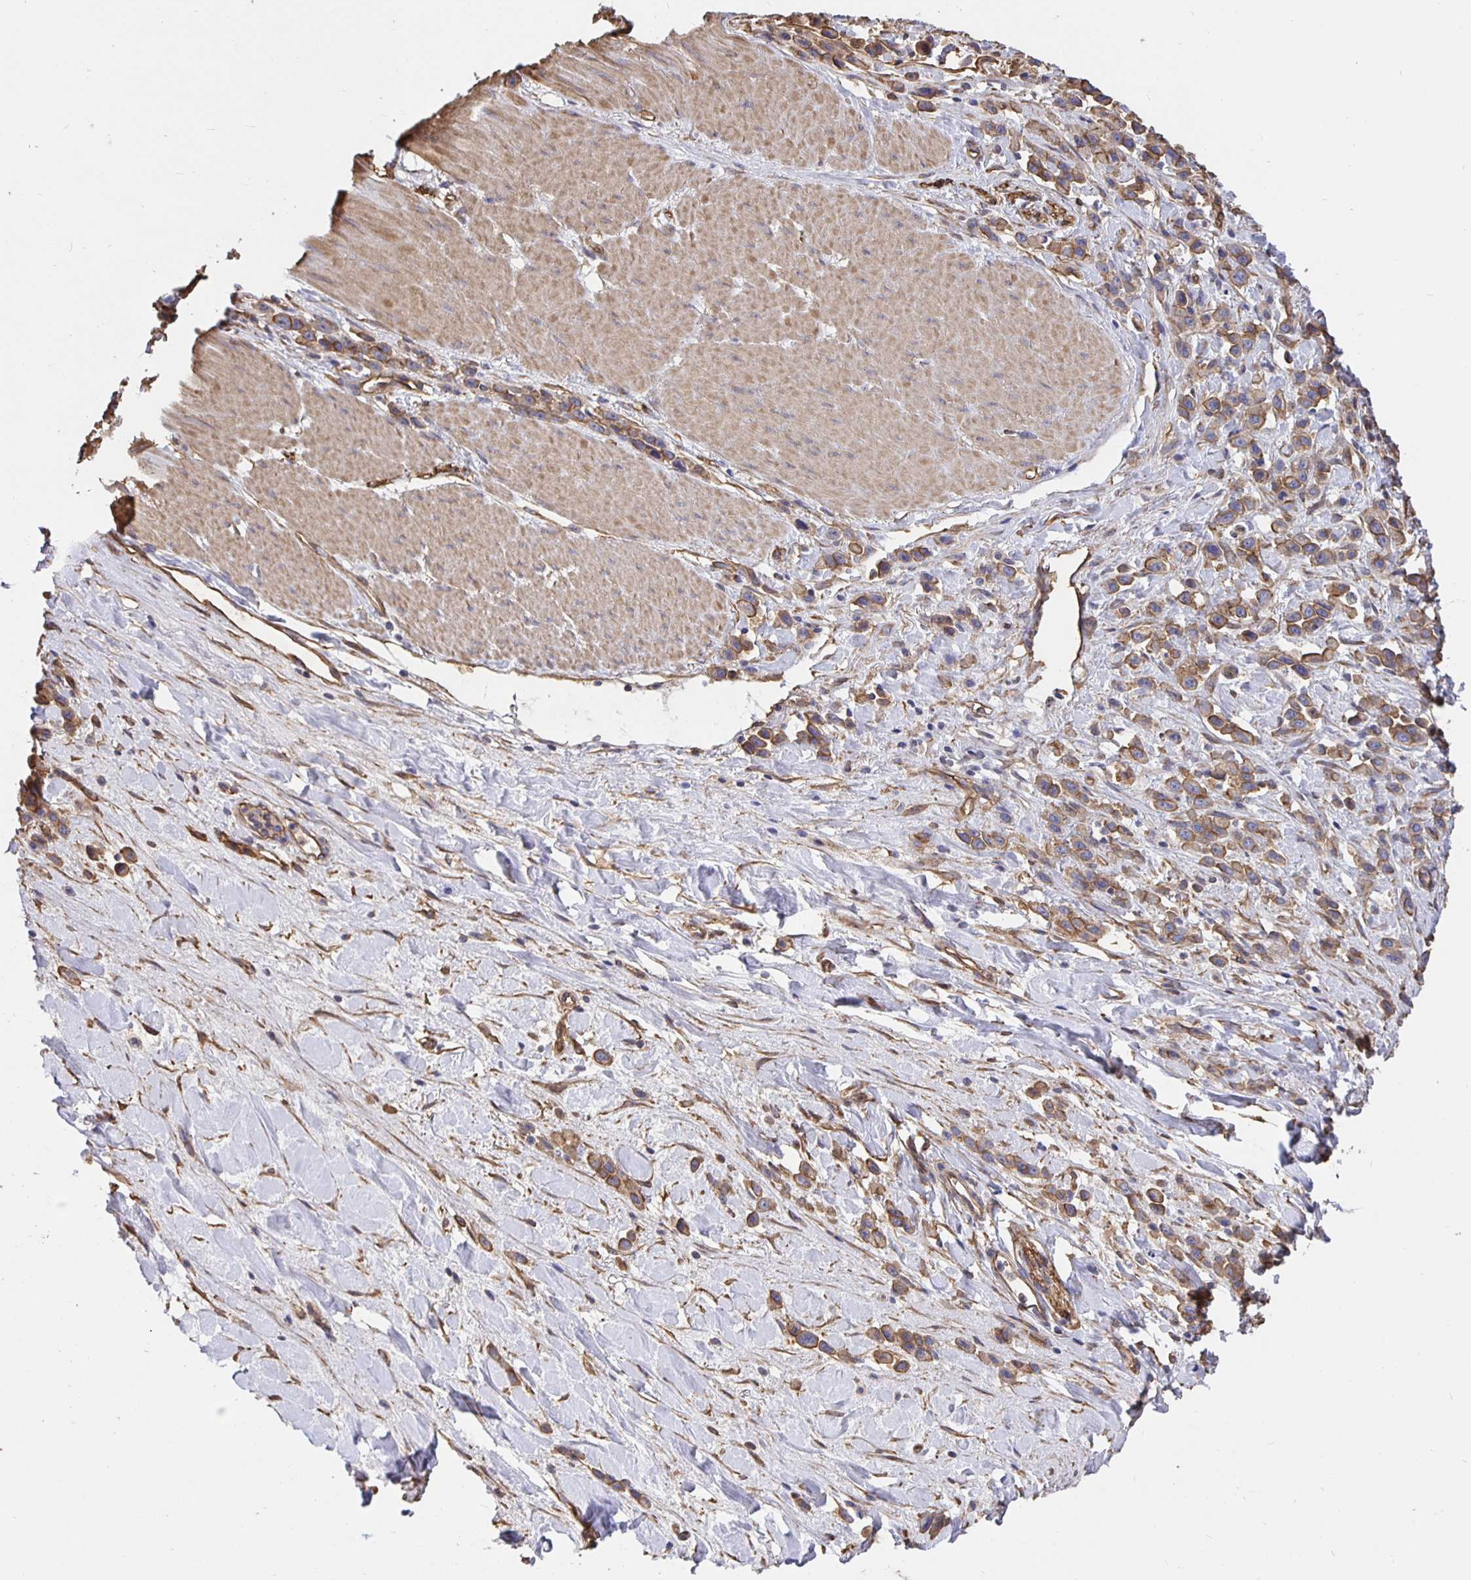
{"staining": {"intensity": "moderate", "quantity": ">75%", "location": "cytoplasmic/membranous"}, "tissue": "stomach cancer", "cell_type": "Tumor cells", "image_type": "cancer", "snomed": [{"axis": "morphology", "description": "Adenocarcinoma, NOS"}, {"axis": "topography", "description": "Stomach"}], "caption": "Immunohistochemical staining of human stomach cancer exhibits medium levels of moderate cytoplasmic/membranous protein expression in approximately >75% of tumor cells.", "gene": "ARHGEF39", "patient": {"sex": "male", "age": 47}}